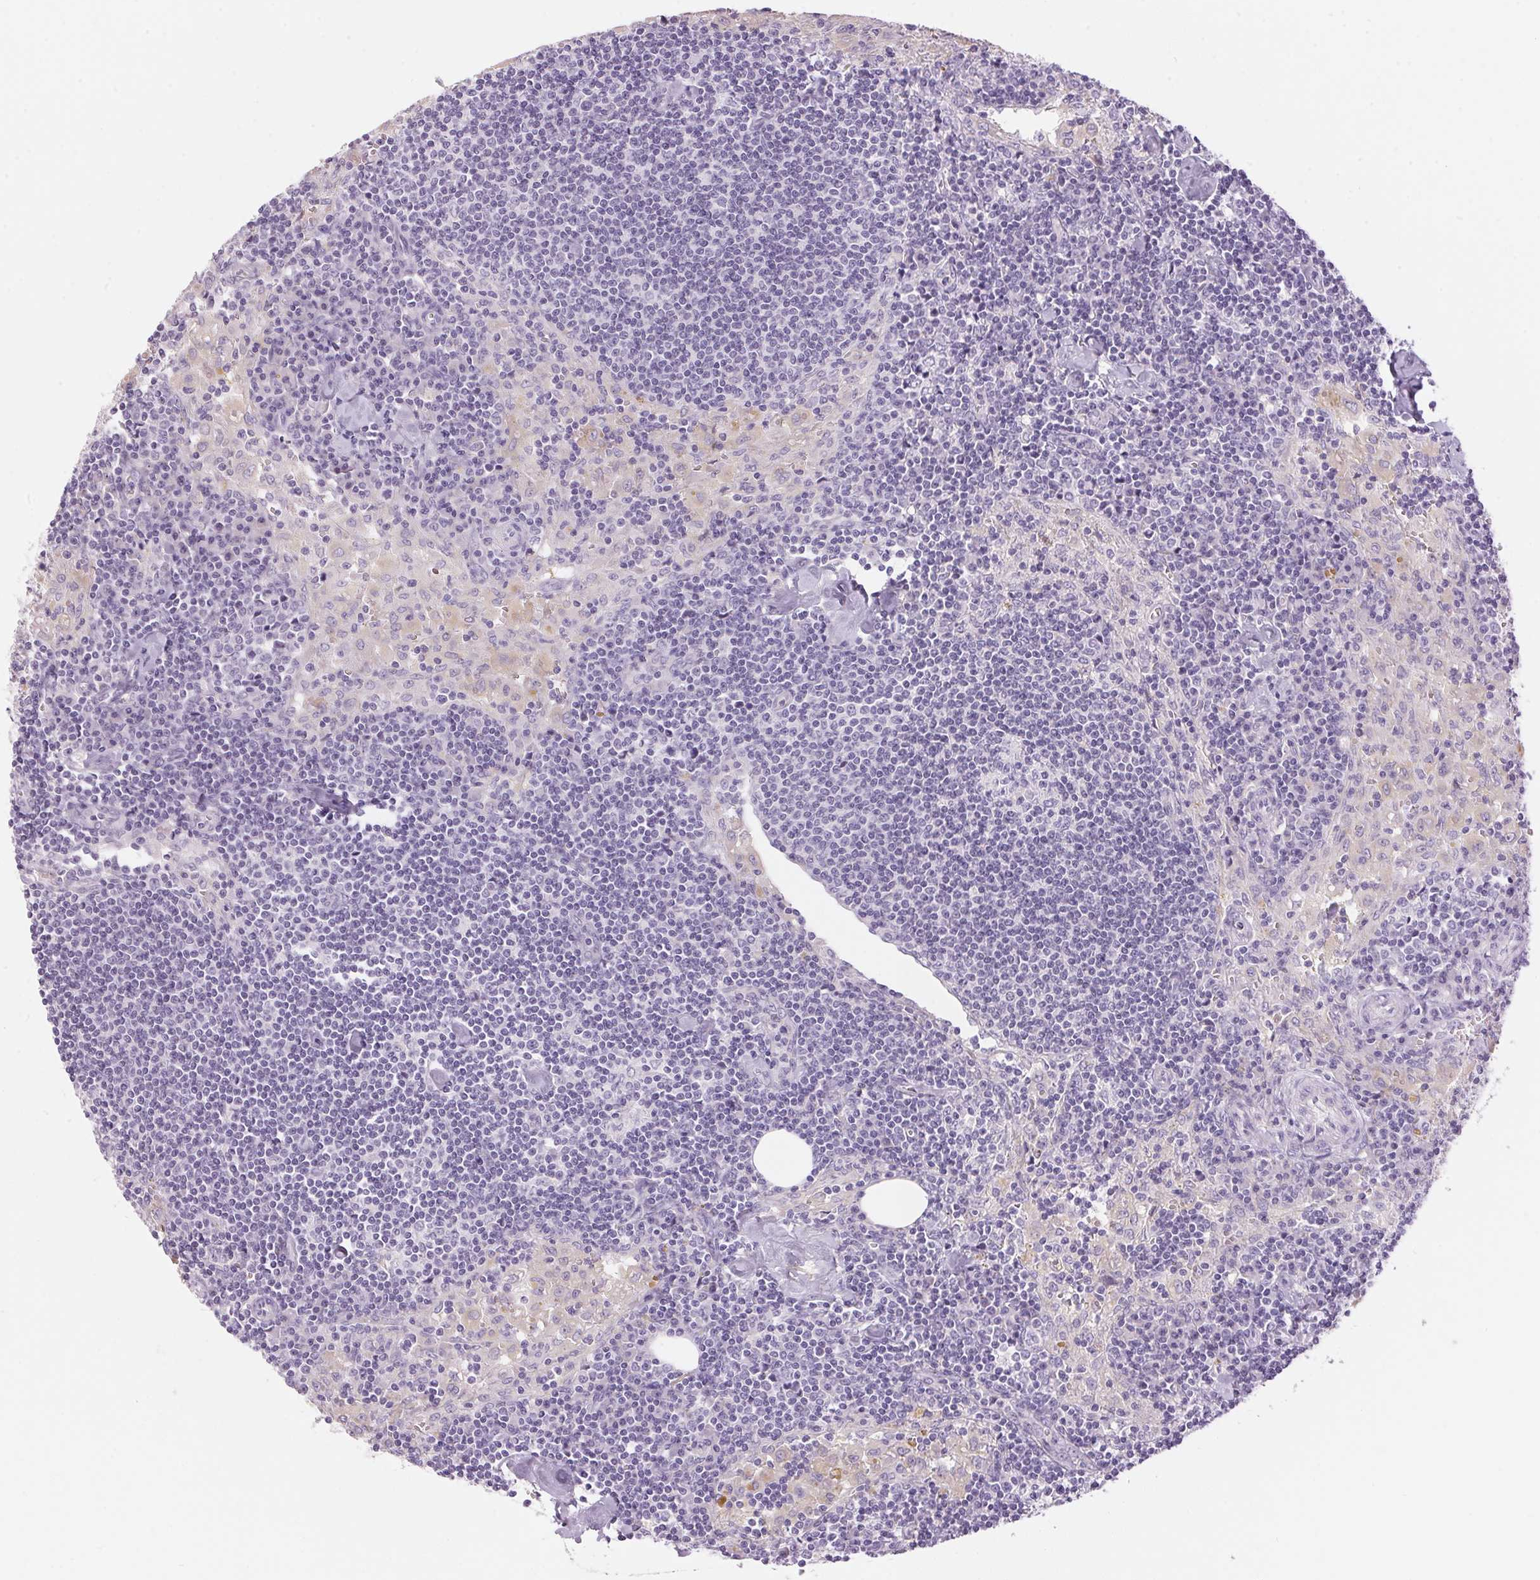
{"staining": {"intensity": "negative", "quantity": "none", "location": "none"}, "tissue": "lymph node", "cell_type": "Germinal center cells", "image_type": "normal", "snomed": [{"axis": "morphology", "description": "Normal tissue, NOS"}, {"axis": "topography", "description": "Lymph node"}], "caption": "High magnification brightfield microscopy of normal lymph node stained with DAB (brown) and counterstained with hematoxylin (blue): germinal center cells show no significant positivity.", "gene": "HSD17B2", "patient": {"sex": "male", "age": 55}}